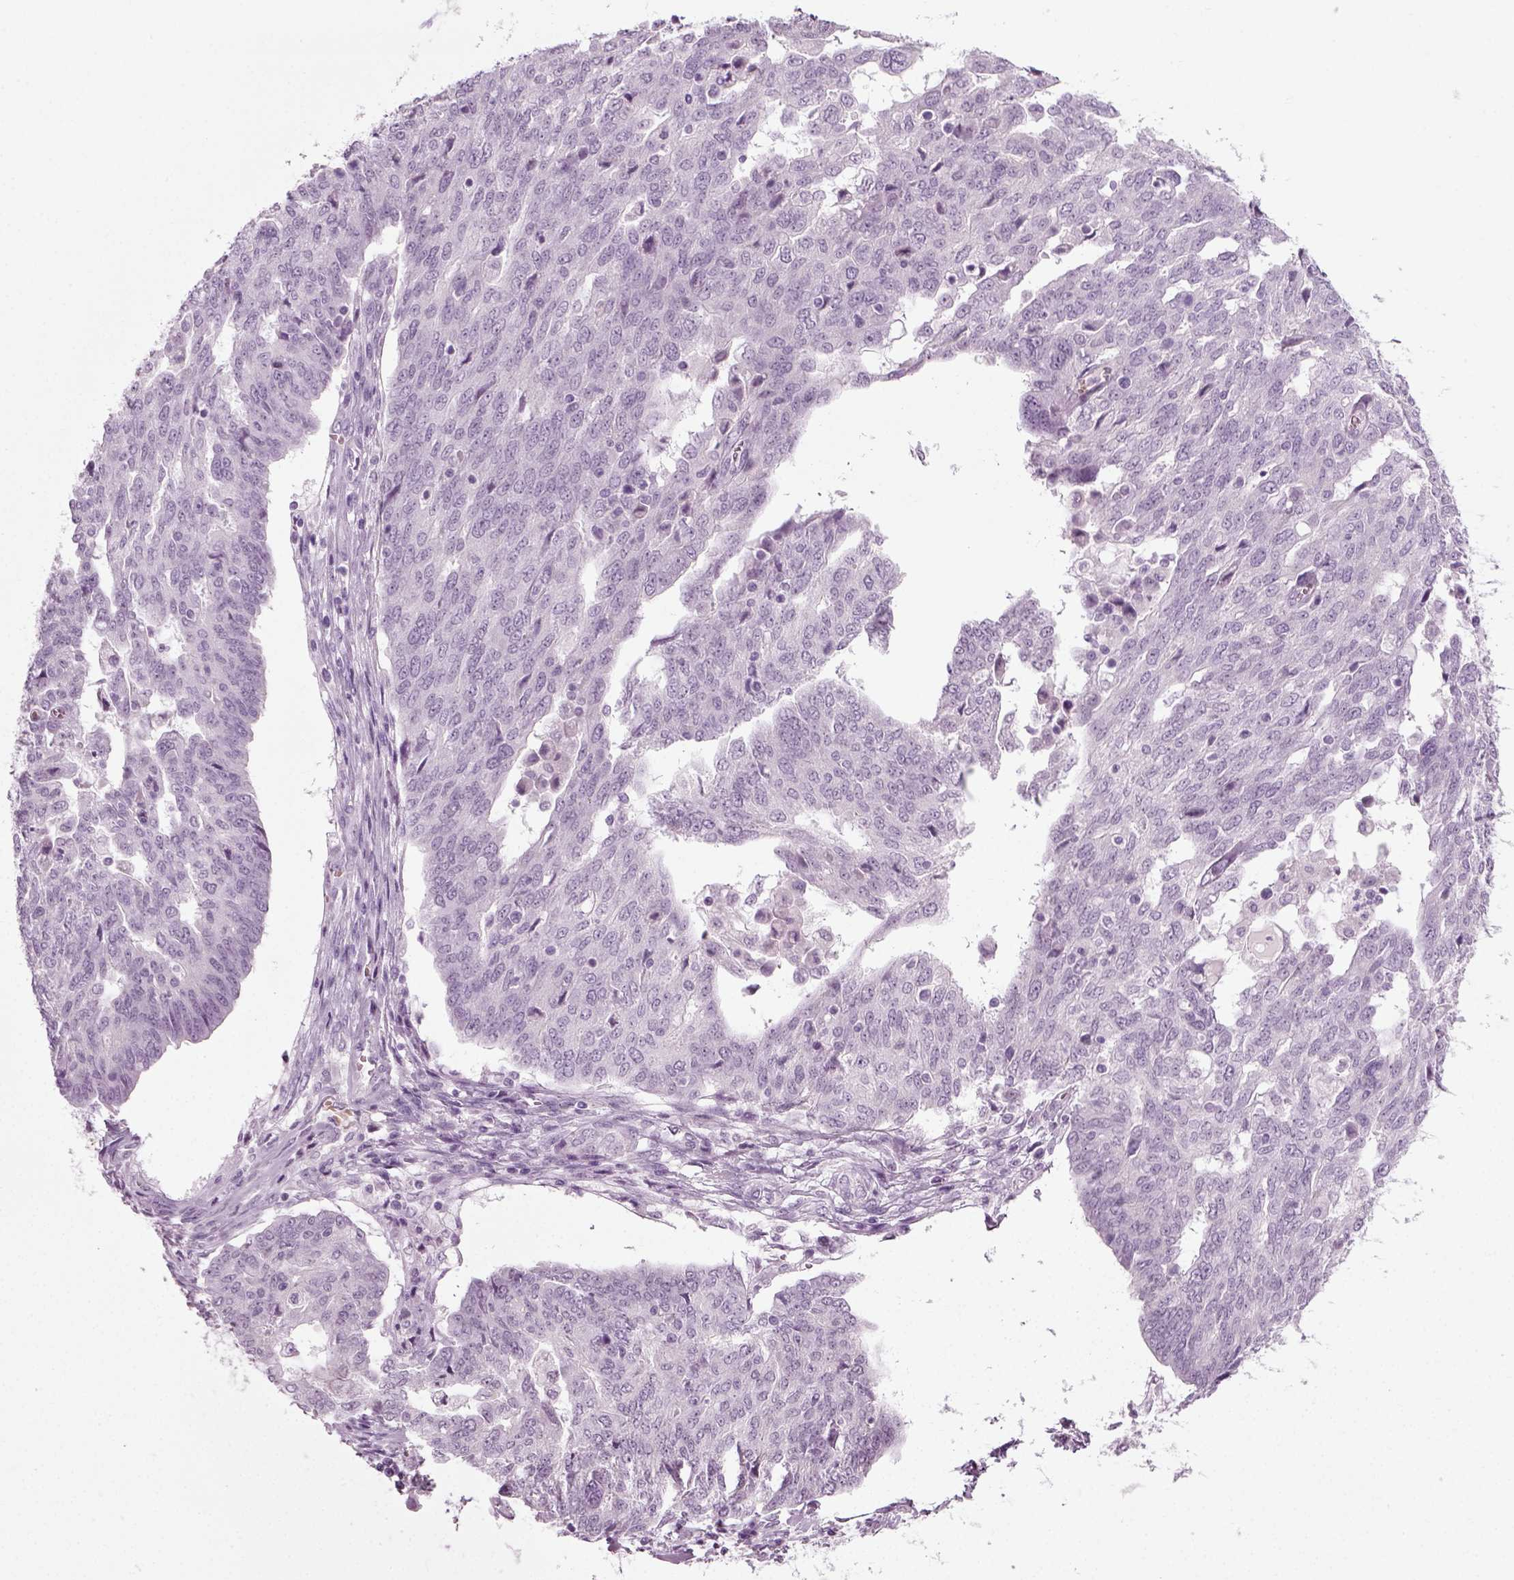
{"staining": {"intensity": "negative", "quantity": "none", "location": "none"}, "tissue": "ovarian cancer", "cell_type": "Tumor cells", "image_type": "cancer", "snomed": [{"axis": "morphology", "description": "Cystadenocarcinoma, serous, NOS"}, {"axis": "topography", "description": "Ovary"}], "caption": "Tumor cells are negative for protein expression in human ovarian cancer (serous cystadenocarcinoma).", "gene": "ZC2HC1C", "patient": {"sex": "female", "age": 67}}